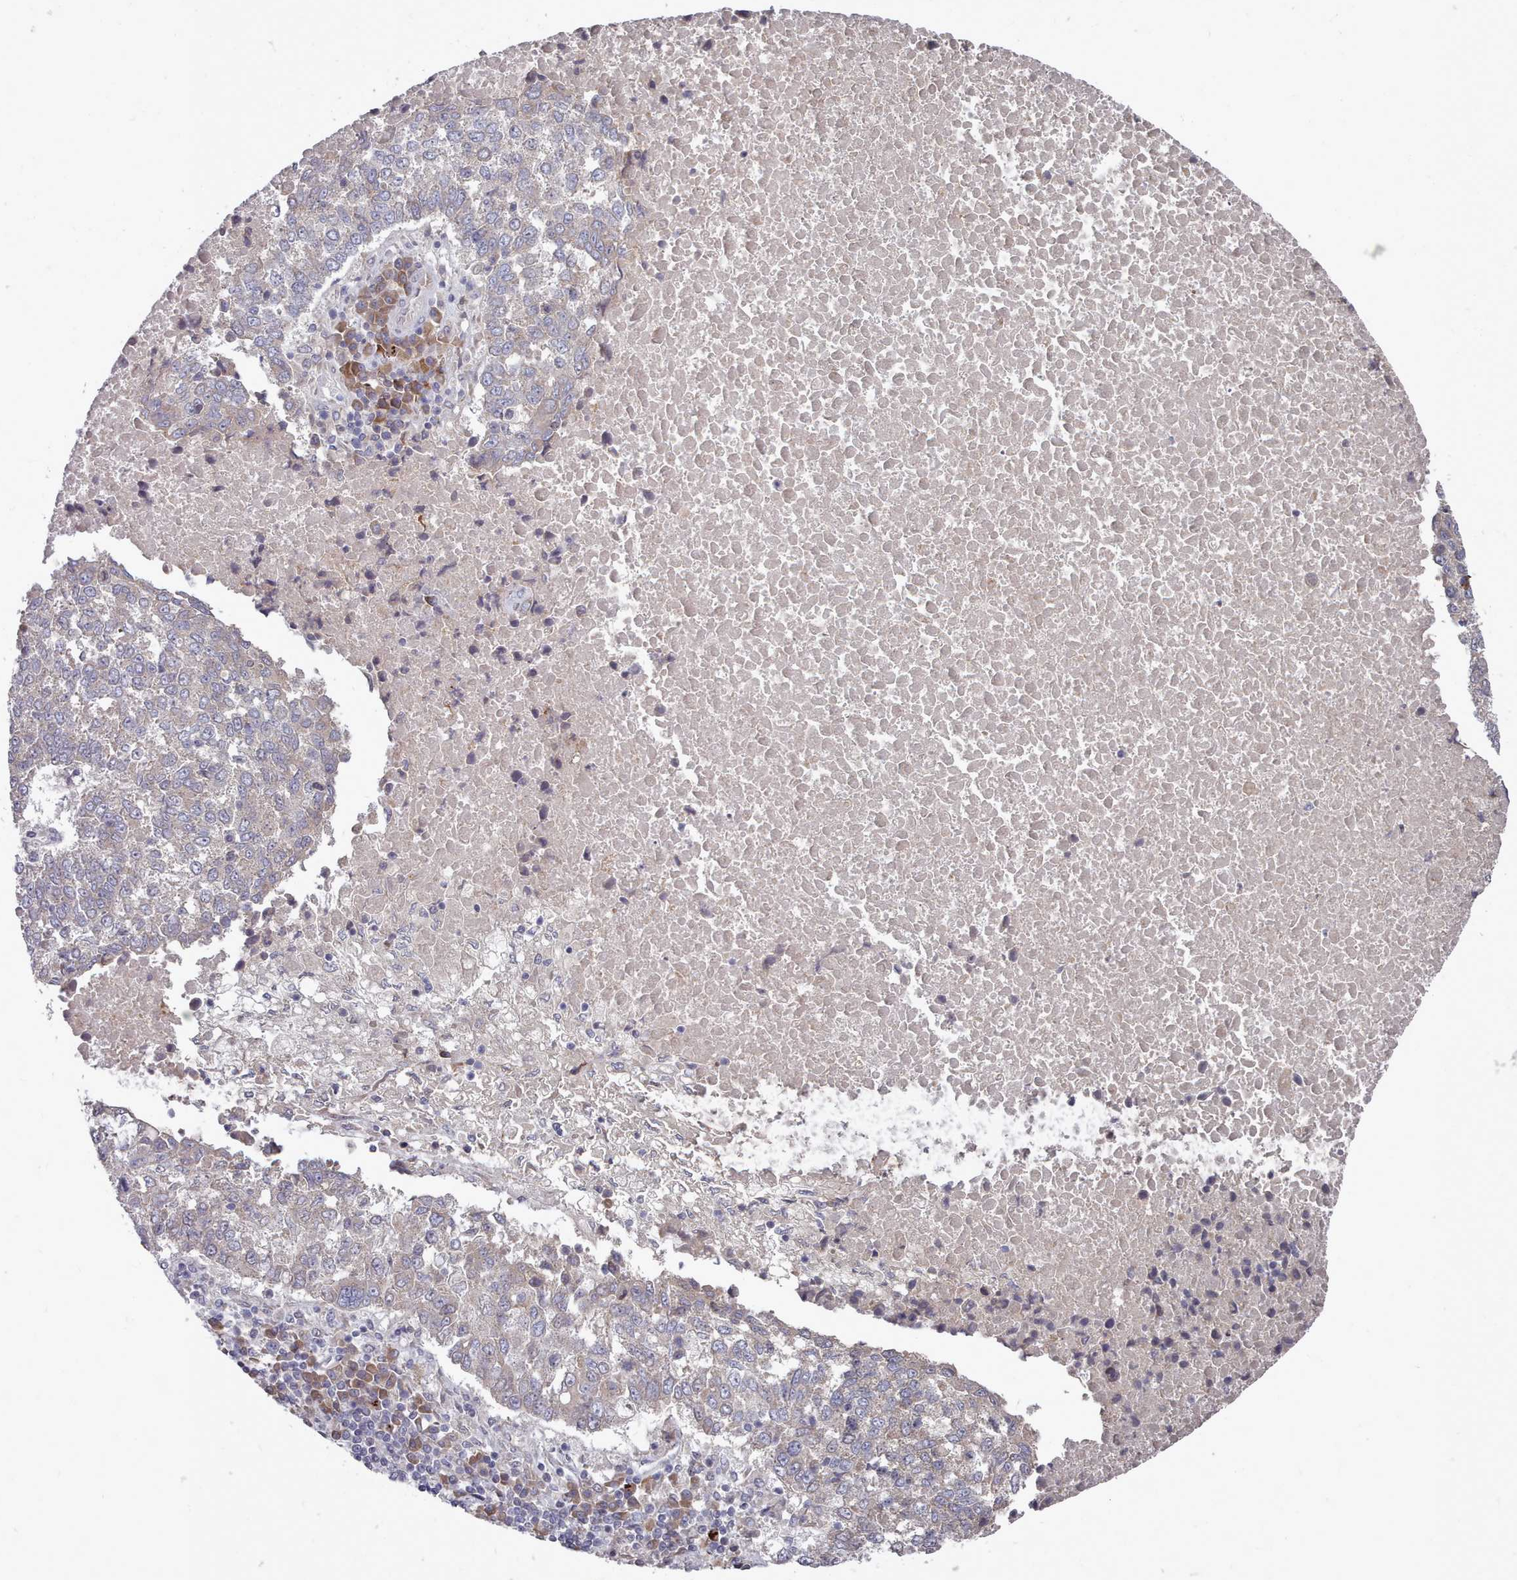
{"staining": {"intensity": "negative", "quantity": "none", "location": "none"}, "tissue": "lung cancer", "cell_type": "Tumor cells", "image_type": "cancer", "snomed": [{"axis": "morphology", "description": "Squamous cell carcinoma, NOS"}, {"axis": "topography", "description": "Lung"}], "caption": "Immunohistochemistry micrograph of human lung cancer stained for a protein (brown), which exhibits no expression in tumor cells.", "gene": "ACKR3", "patient": {"sex": "male", "age": 73}}